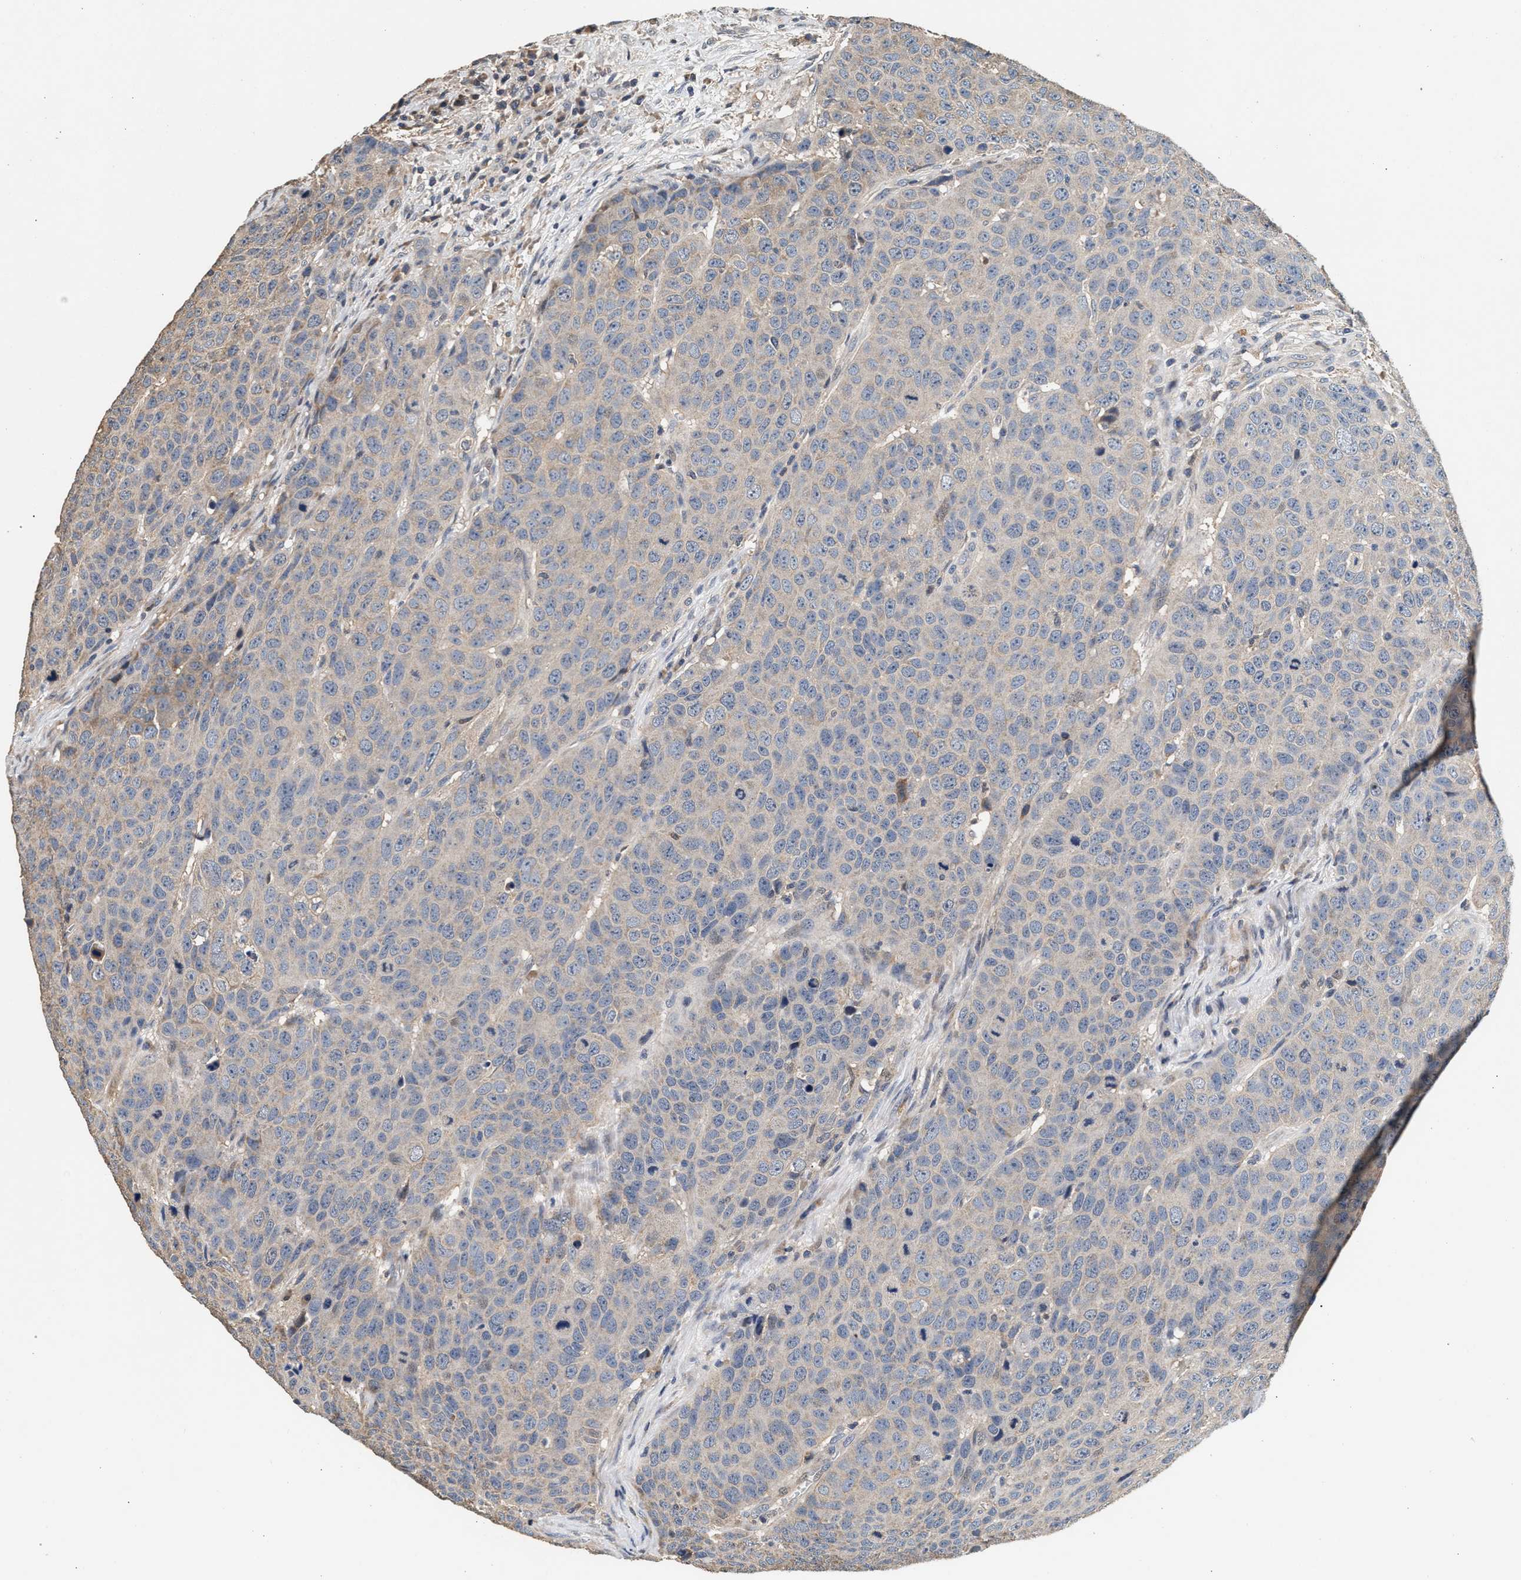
{"staining": {"intensity": "weak", "quantity": "<25%", "location": "cytoplasmic/membranous"}, "tissue": "head and neck cancer", "cell_type": "Tumor cells", "image_type": "cancer", "snomed": [{"axis": "morphology", "description": "Squamous cell carcinoma, NOS"}, {"axis": "topography", "description": "Head-Neck"}], "caption": "Squamous cell carcinoma (head and neck) was stained to show a protein in brown. There is no significant staining in tumor cells. (Immunohistochemistry (ihc), brightfield microscopy, high magnification).", "gene": "PTGR3", "patient": {"sex": "male", "age": 66}}